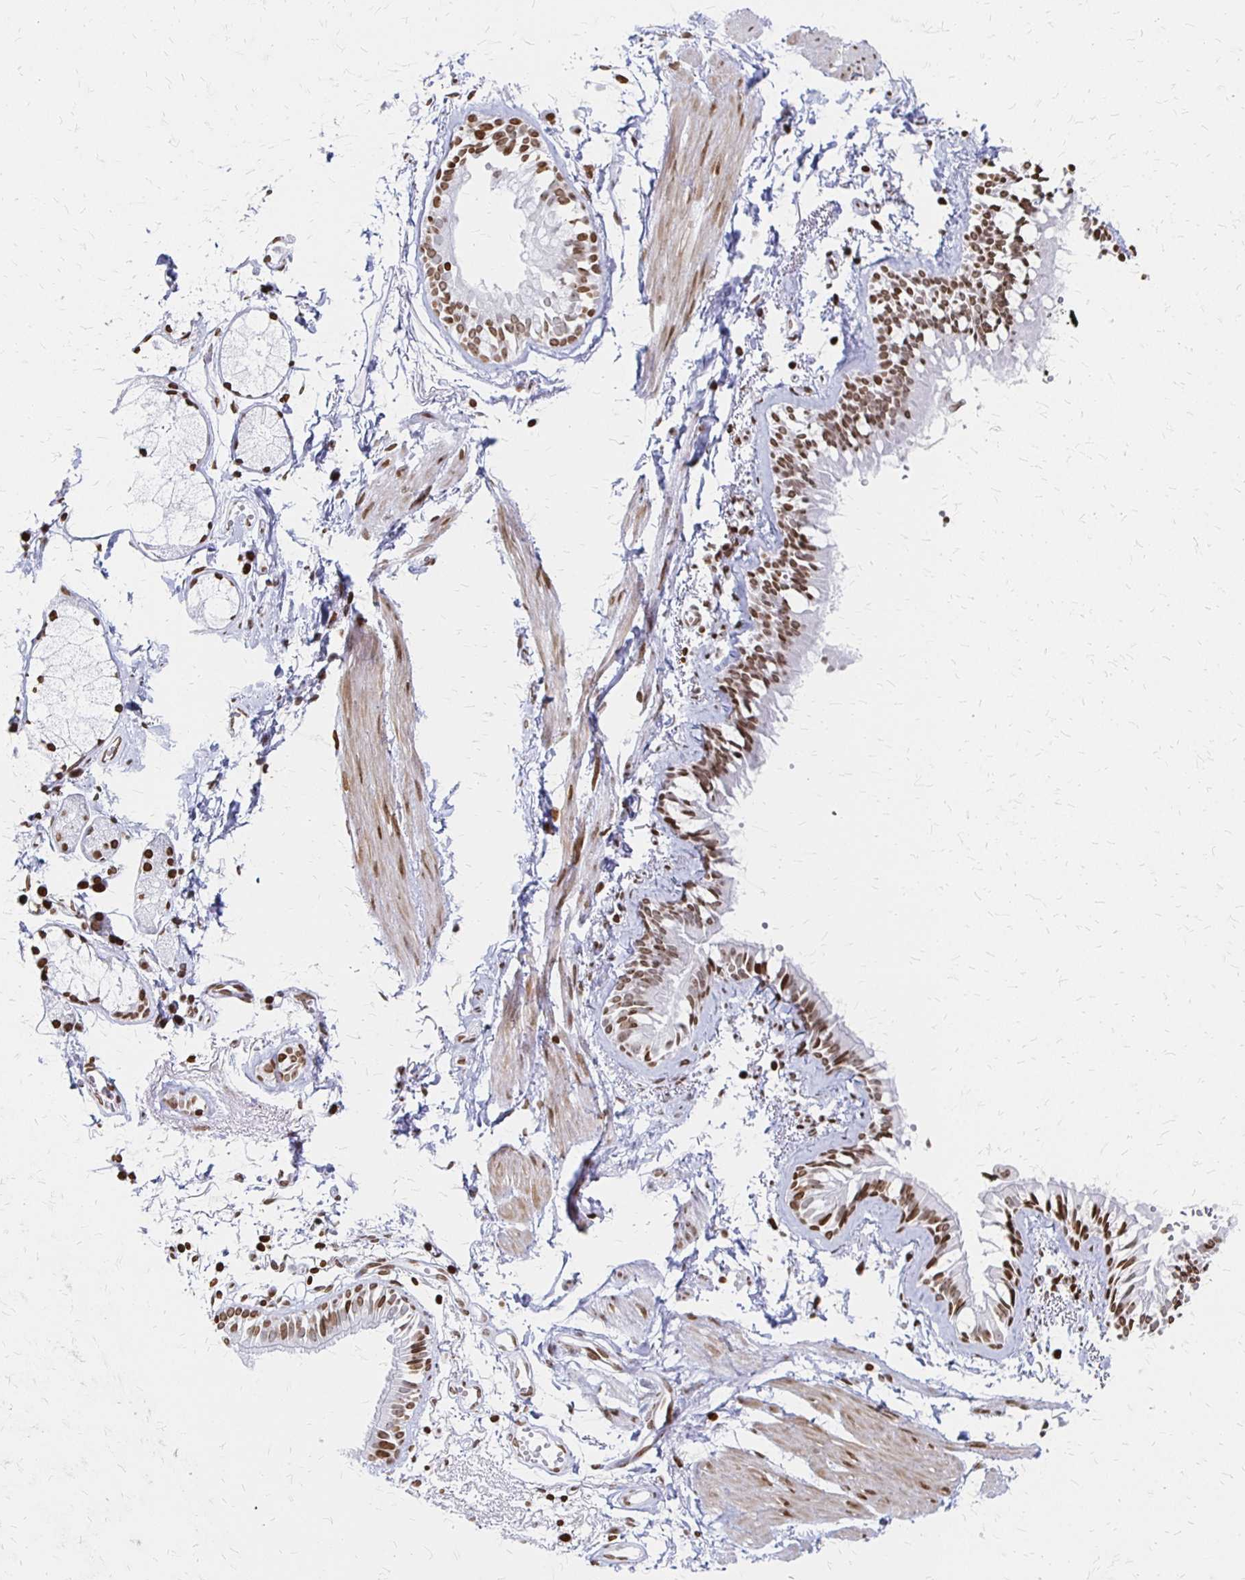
{"staining": {"intensity": "moderate", "quantity": ">75%", "location": "nuclear"}, "tissue": "bronchus", "cell_type": "Respiratory epithelial cells", "image_type": "normal", "snomed": [{"axis": "morphology", "description": "Normal tissue, NOS"}, {"axis": "topography", "description": "Bronchus"}], "caption": "This is a photomicrograph of immunohistochemistry staining of unremarkable bronchus, which shows moderate positivity in the nuclear of respiratory epithelial cells.", "gene": "ZNF280C", "patient": {"sex": "female", "age": 59}}